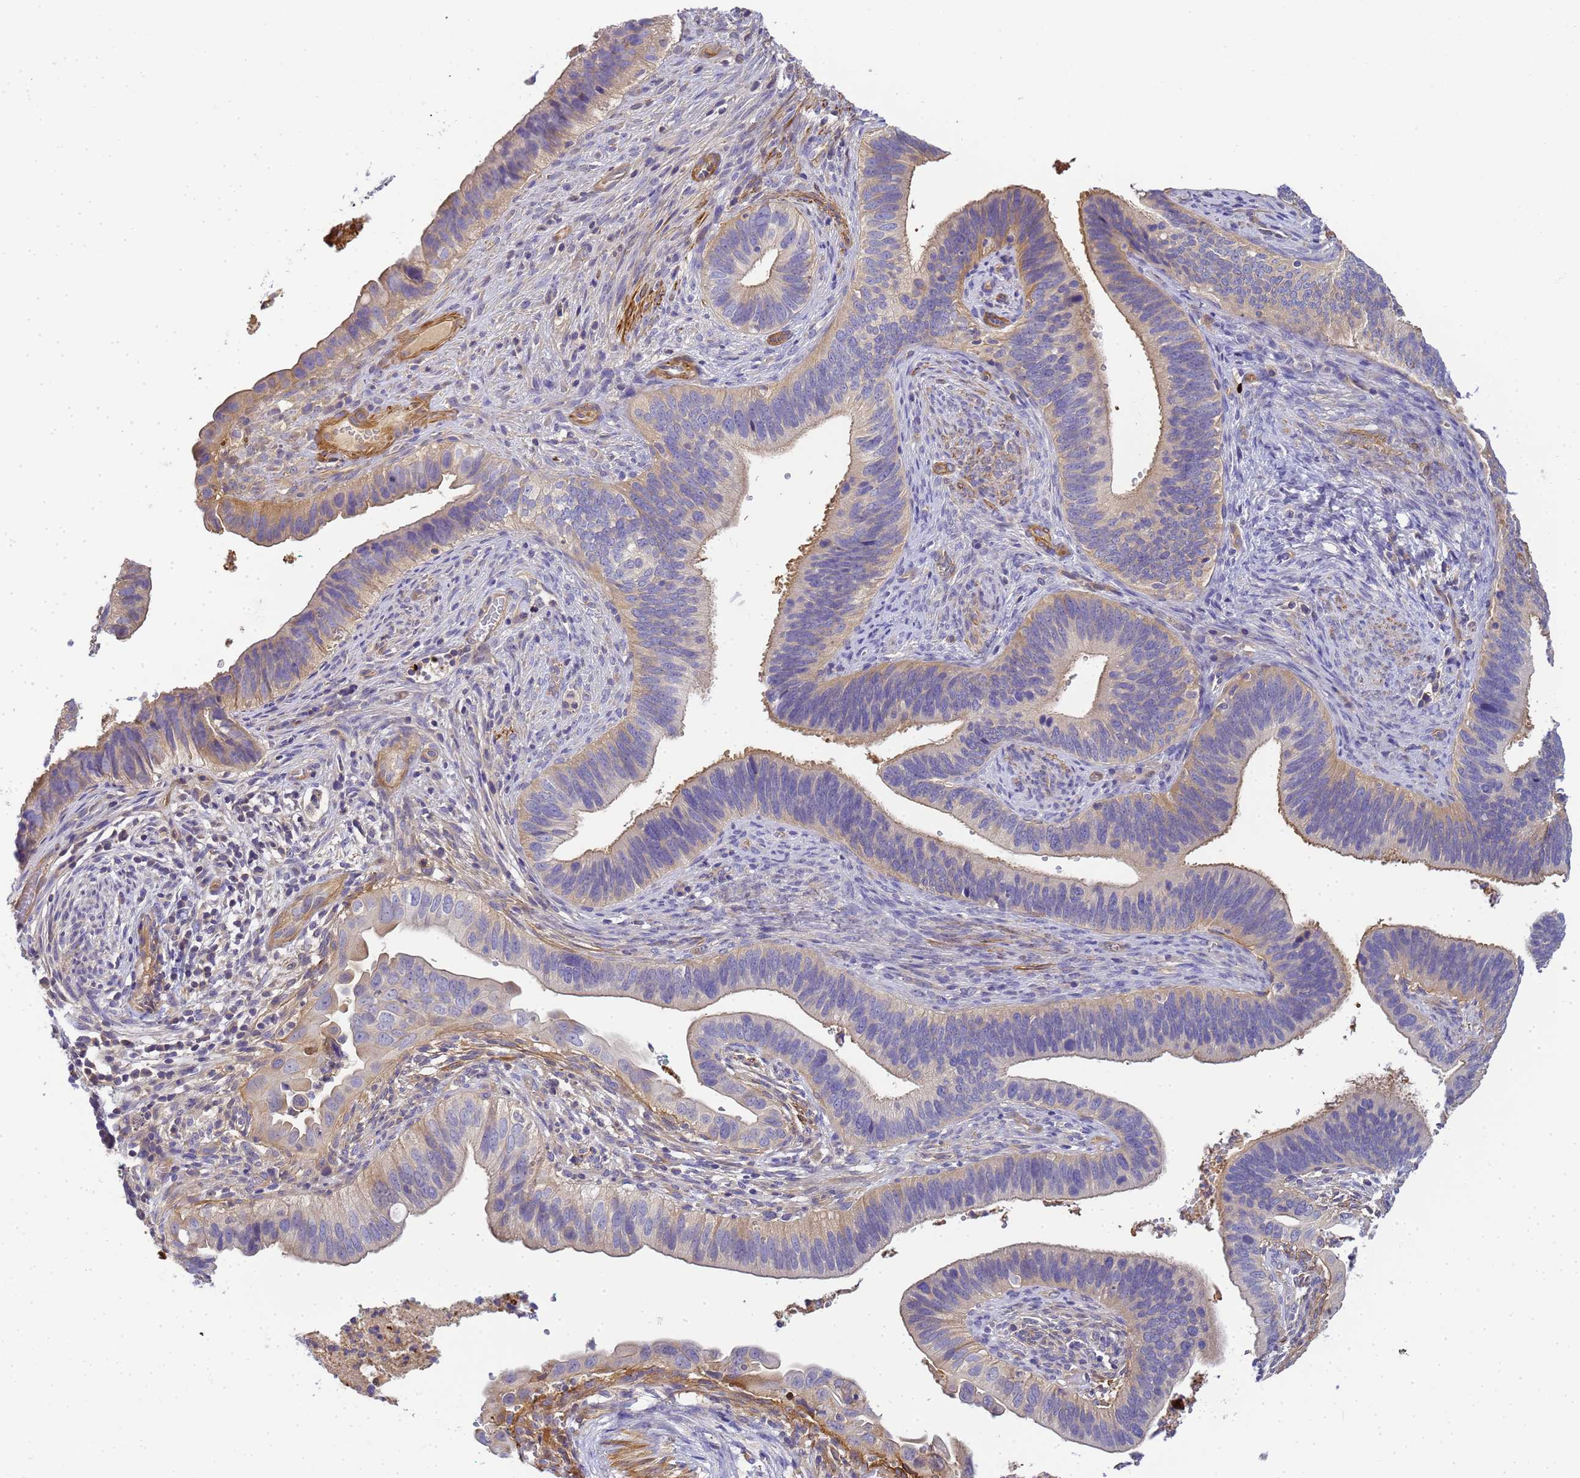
{"staining": {"intensity": "weak", "quantity": "25%-75%", "location": "cytoplasmic/membranous"}, "tissue": "cervical cancer", "cell_type": "Tumor cells", "image_type": "cancer", "snomed": [{"axis": "morphology", "description": "Adenocarcinoma, NOS"}, {"axis": "topography", "description": "Cervix"}], "caption": "Human cervical adenocarcinoma stained with a protein marker displays weak staining in tumor cells.", "gene": "MYL12A", "patient": {"sex": "female", "age": 42}}